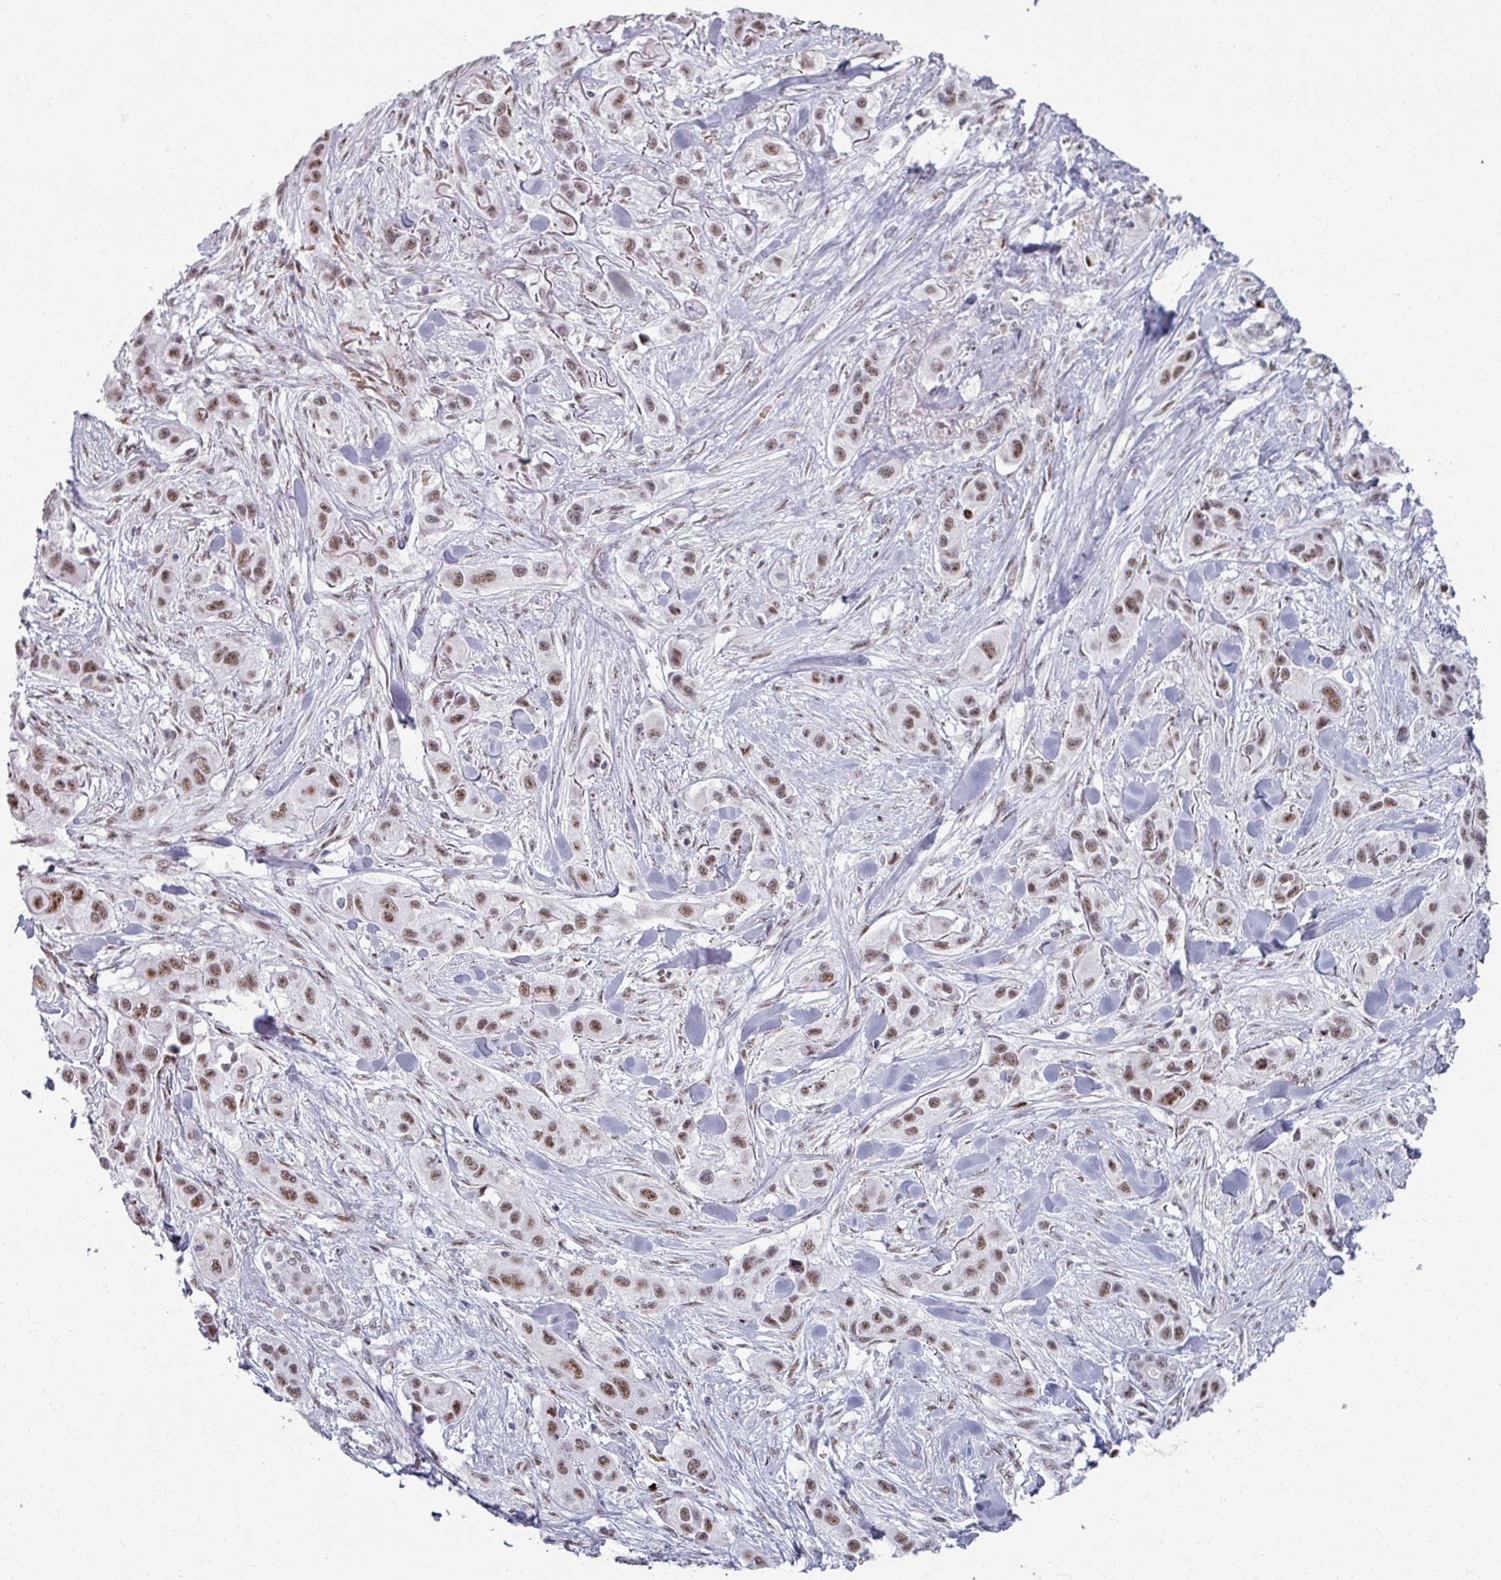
{"staining": {"intensity": "moderate", "quantity": ">75%", "location": "nuclear"}, "tissue": "skin cancer", "cell_type": "Tumor cells", "image_type": "cancer", "snomed": [{"axis": "morphology", "description": "Squamous cell carcinoma, NOS"}, {"axis": "topography", "description": "Skin"}], "caption": "Protein expression analysis of human skin cancer reveals moderate nuclear expression in about >75% of tumor cells.", "gene": "NCOR1", "patient": {"sex": "male", "age": 63}}